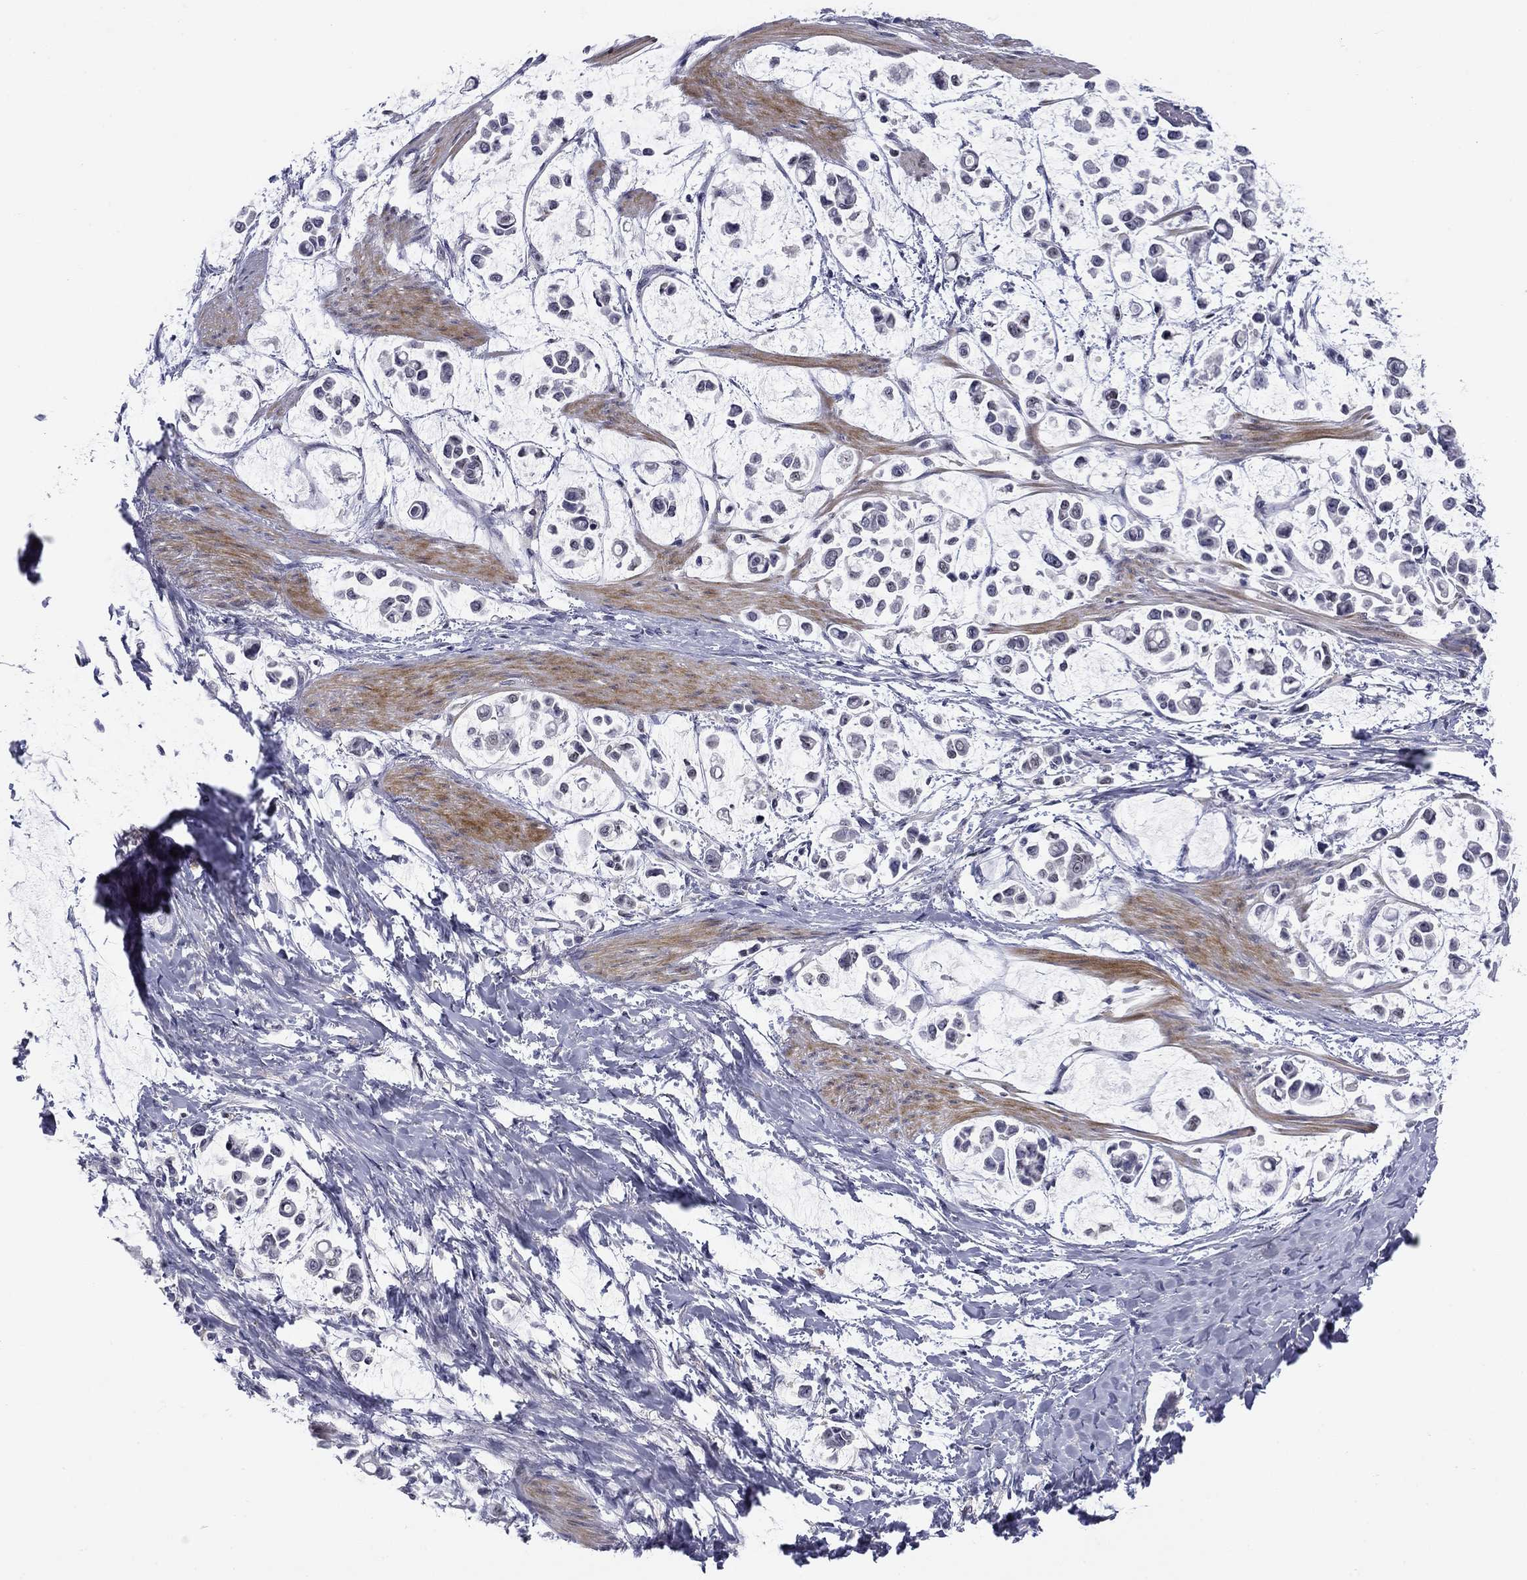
{"staining": {"intensity": "negative", "quantity": "none", "location": "none"}, "tissue": "stomach cancer", "cell_type": "Tumor cells", "image_type": "cancer", "snomed": [{"axis": "morphology", "description": "Adenocarcinoma, NOS"}, {"axis": "topography", "description": "Stomach"}], "caption": "The micrograph displays no significant staining in tumor cells of stomach adenocarcinoma. Nuclei are stained in blue.", "gene": "TIGD4", "patient": {"sex": "male", "age": 82}}